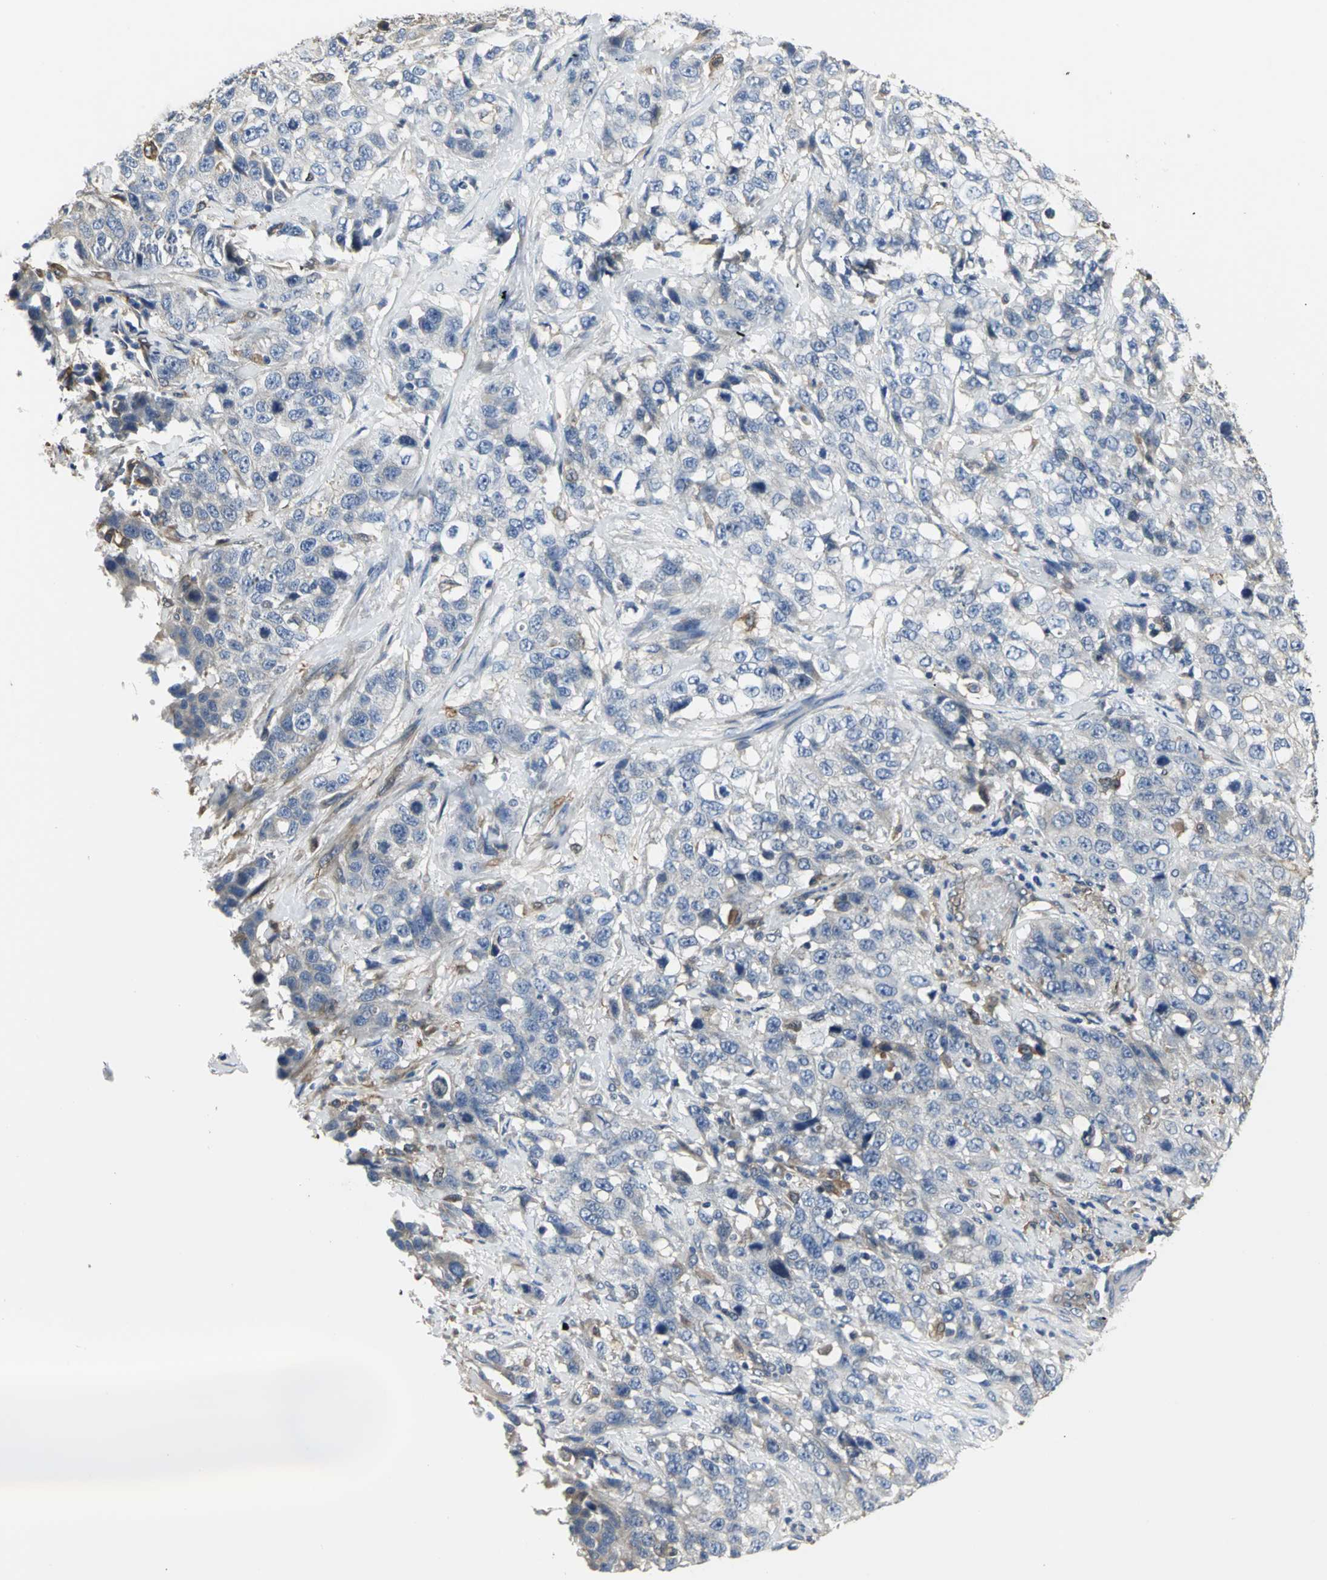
{"staining": {"intensity": "negative", "quantity": "none", "location": "none"}, "tissue": "stomach cancer", "cell_type": "Tumor cells", "image_type": "cancer", "snomed": [{"axis": "morphology", "description": "Normal tissue, NOS"}, {"axis": "morphology", "description": "Adenocarcinoma, NOS"}, {"axis": "topography", "description": "Stomach"}], "caption": "IHC photomicrograph of neoplastic tissue: stomach adenocarcinoma stained with DAB demonstrates no significant protein staining in tumor cells. (Brightfield microscopy of DAB IHC at high magnification).", "gene": "CHRNB1", "patient": {"sex": "male", "age": 48}}